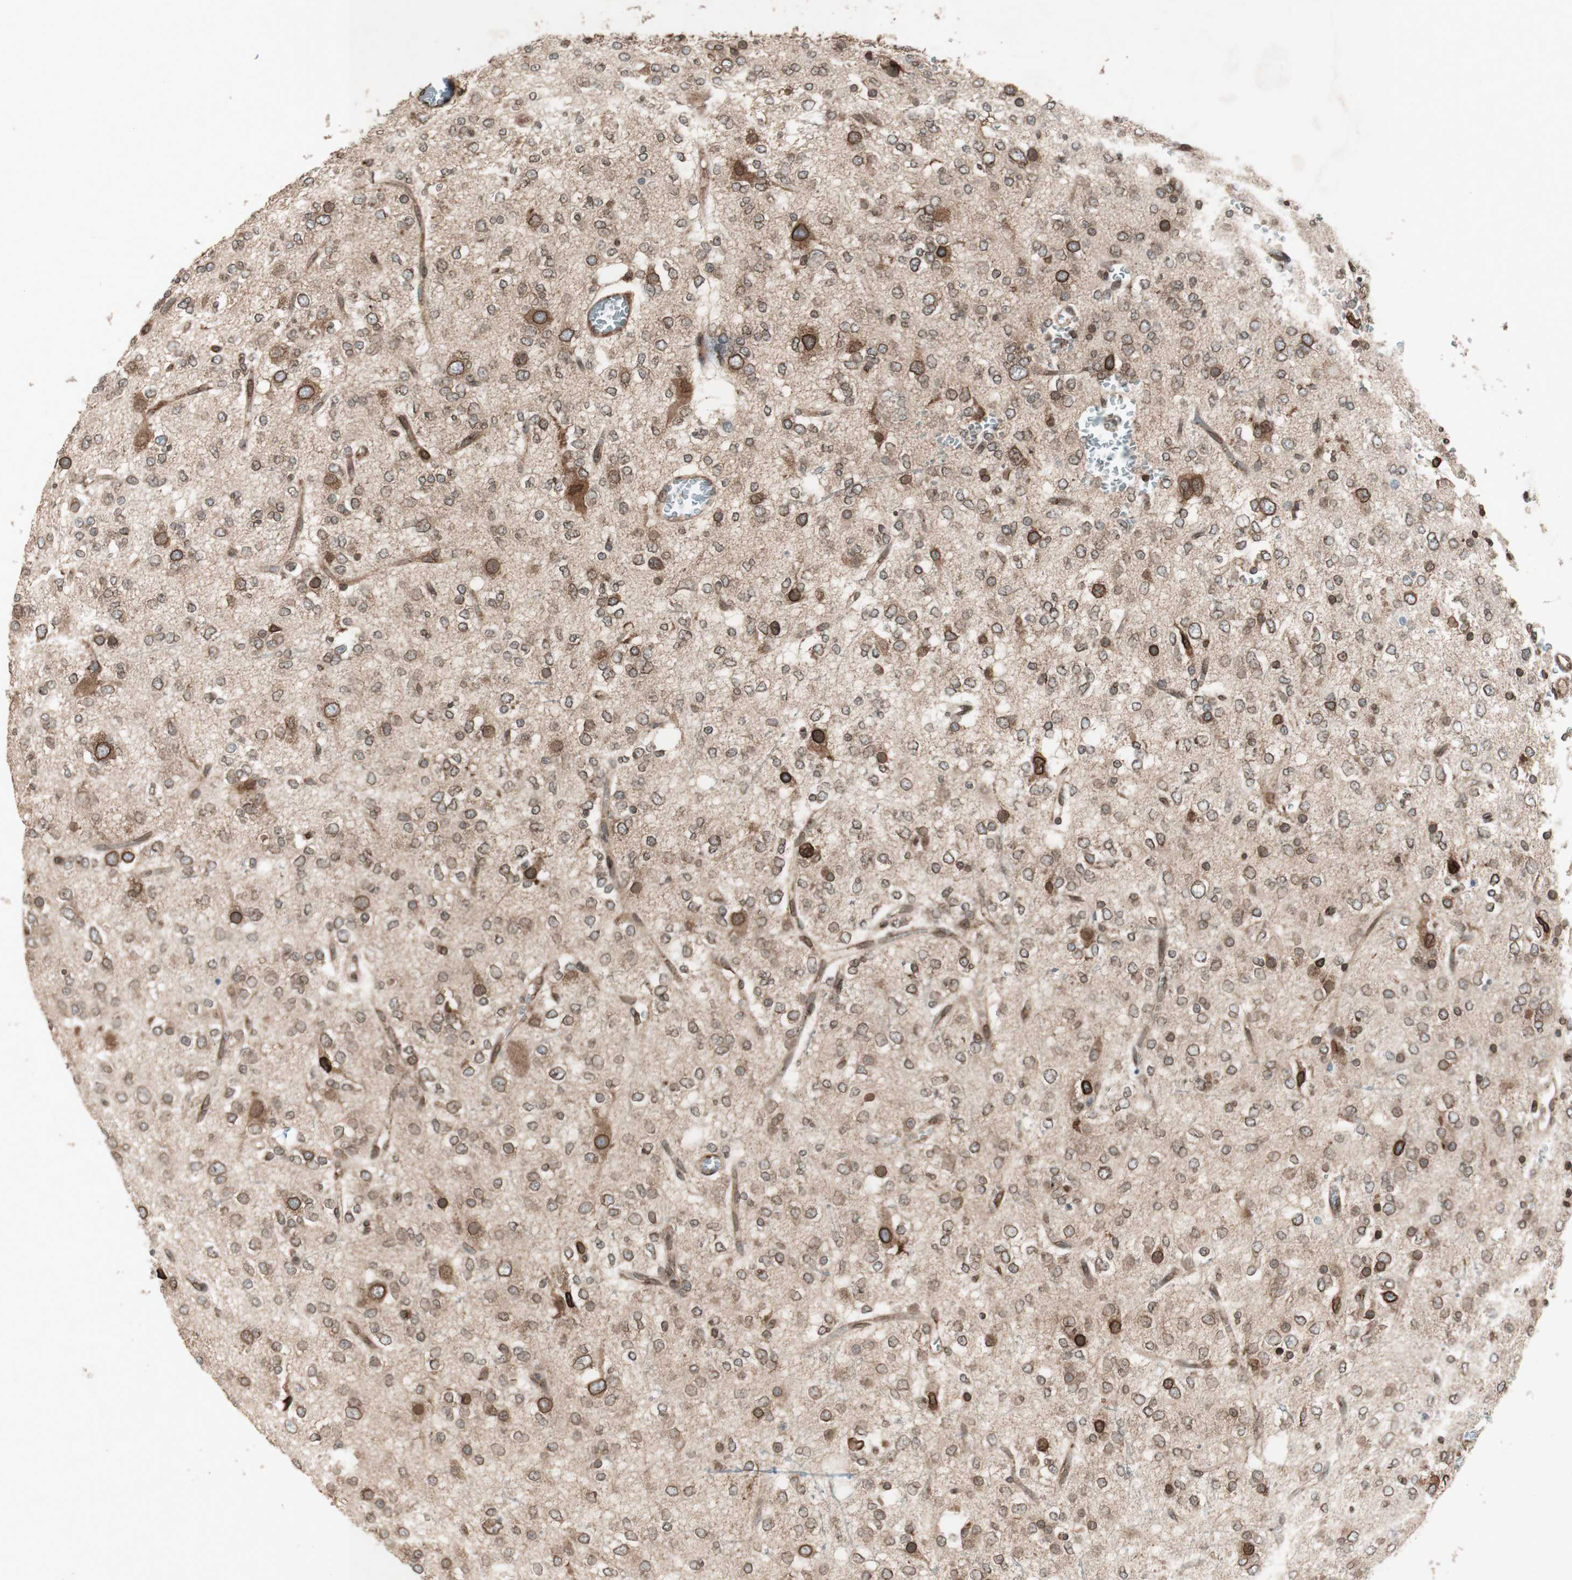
{"staining": {"intensity": "moderate", "quantity": ">75%", "location": "cytoplasmic/membranous,nuclear"}, "tissue": "glioma", "cell_type": "Tumor cells", "image_type": "cancer", "snomed": [{"axis": "morphology", "description": "Glioma, malignant, Low grade"}, {"axis": "topography", "description": "Brain"}], "caption": "Glioma stained for a protein shows moderate cytoplasmic/membranous and nuclear positivity in tumor cells. The staining is performed using DAB (3,3'-diaminobenzidine) brown chromogen to label protein expression. The nuclei are counter-stained blue using hematoxylin.", "gene": "NUP62", "patient": {"sex": "male", "age": 38}}